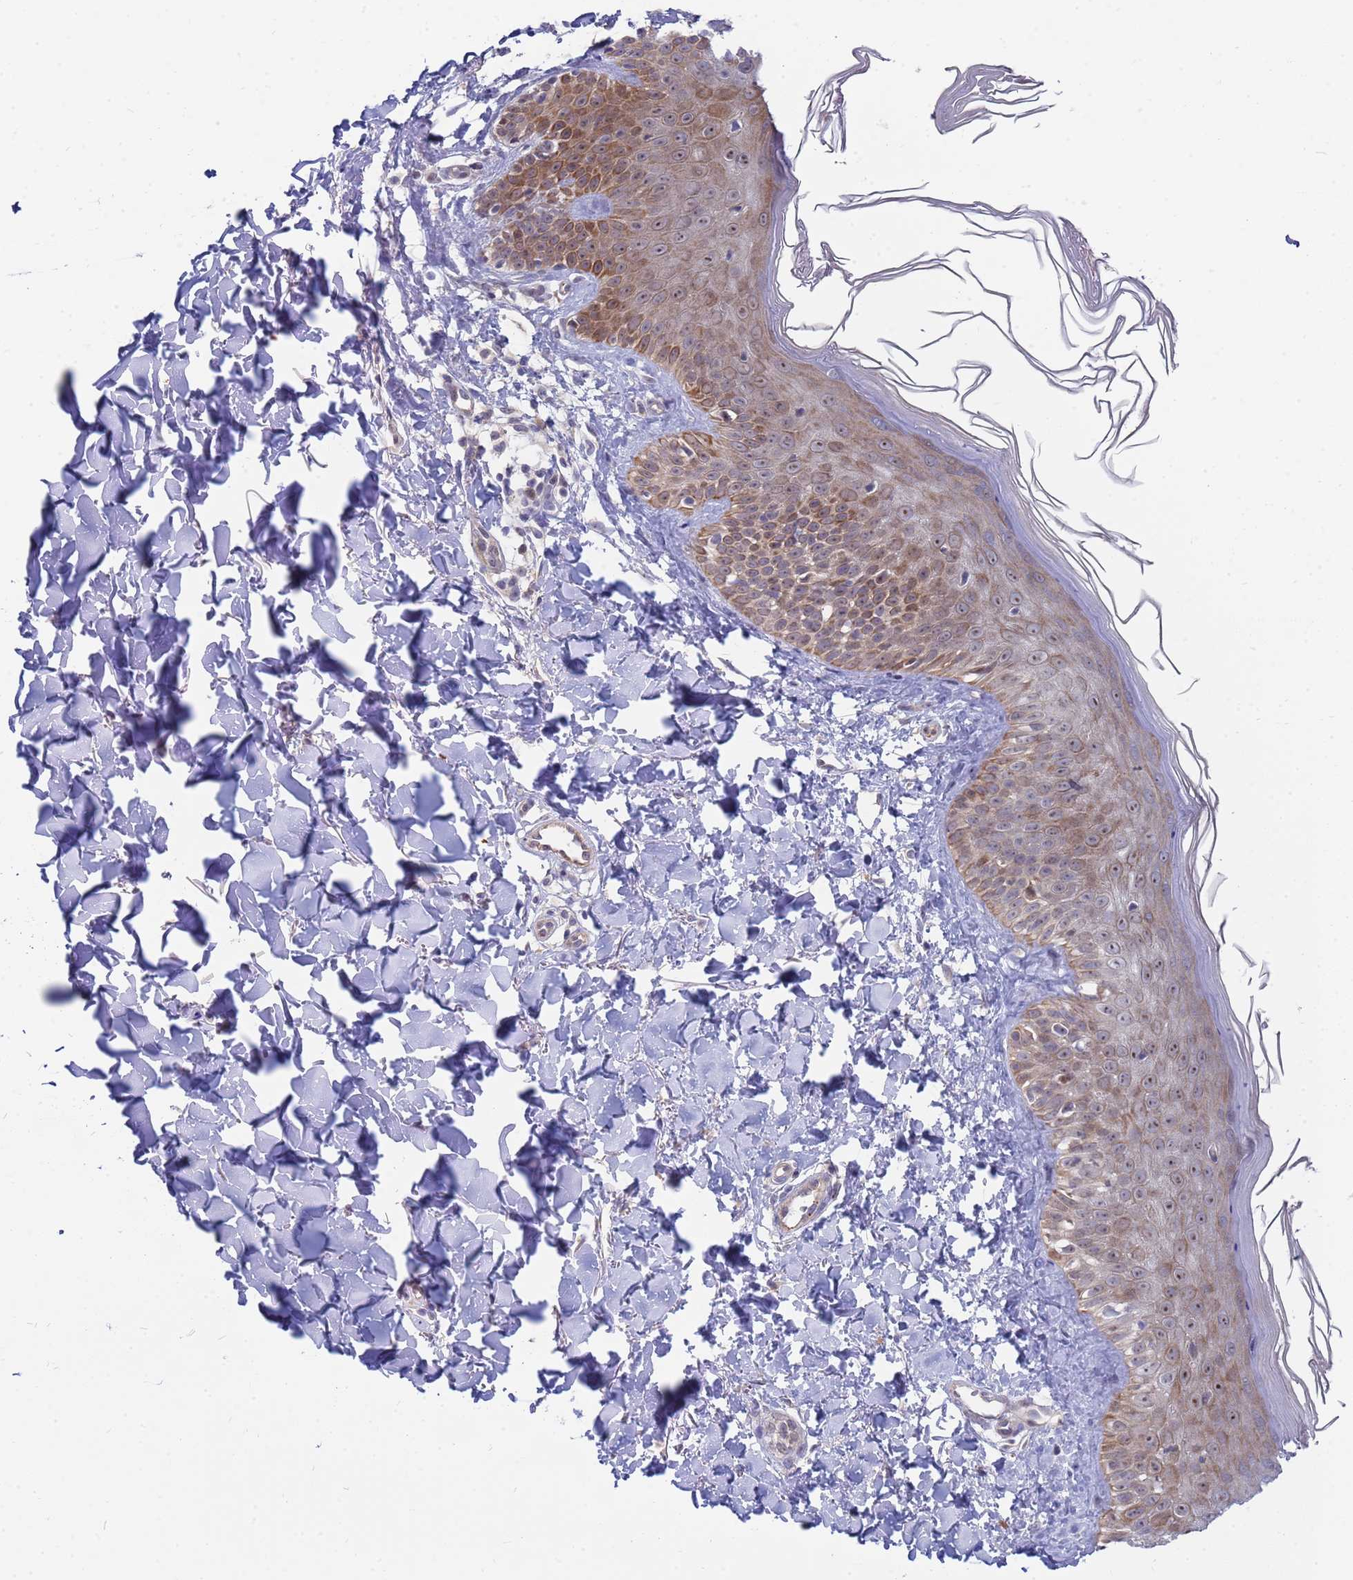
{"staining": {"intensity": "negative", "quantity": "none", "location": "none"}, "tissue": "skin", "cell_type": "Fibroblasts", "image_type": "normal", "snomed": [{"axis": "morphology", "description": "Normal tissue, NOS"}, {"axis": "topography", "description": "Skin"}], "caption": "Immunohistochemistry (IHC) of benign human skin shows no positivity in fibroblasts. The staining is performed using DAB (3,3'-diaminobenzidine) brown chromogen with nuclei counter-stained in using hematoxylin.", "gene": "ENOSF1", "patient": {"sex": "male", "age": 52}}